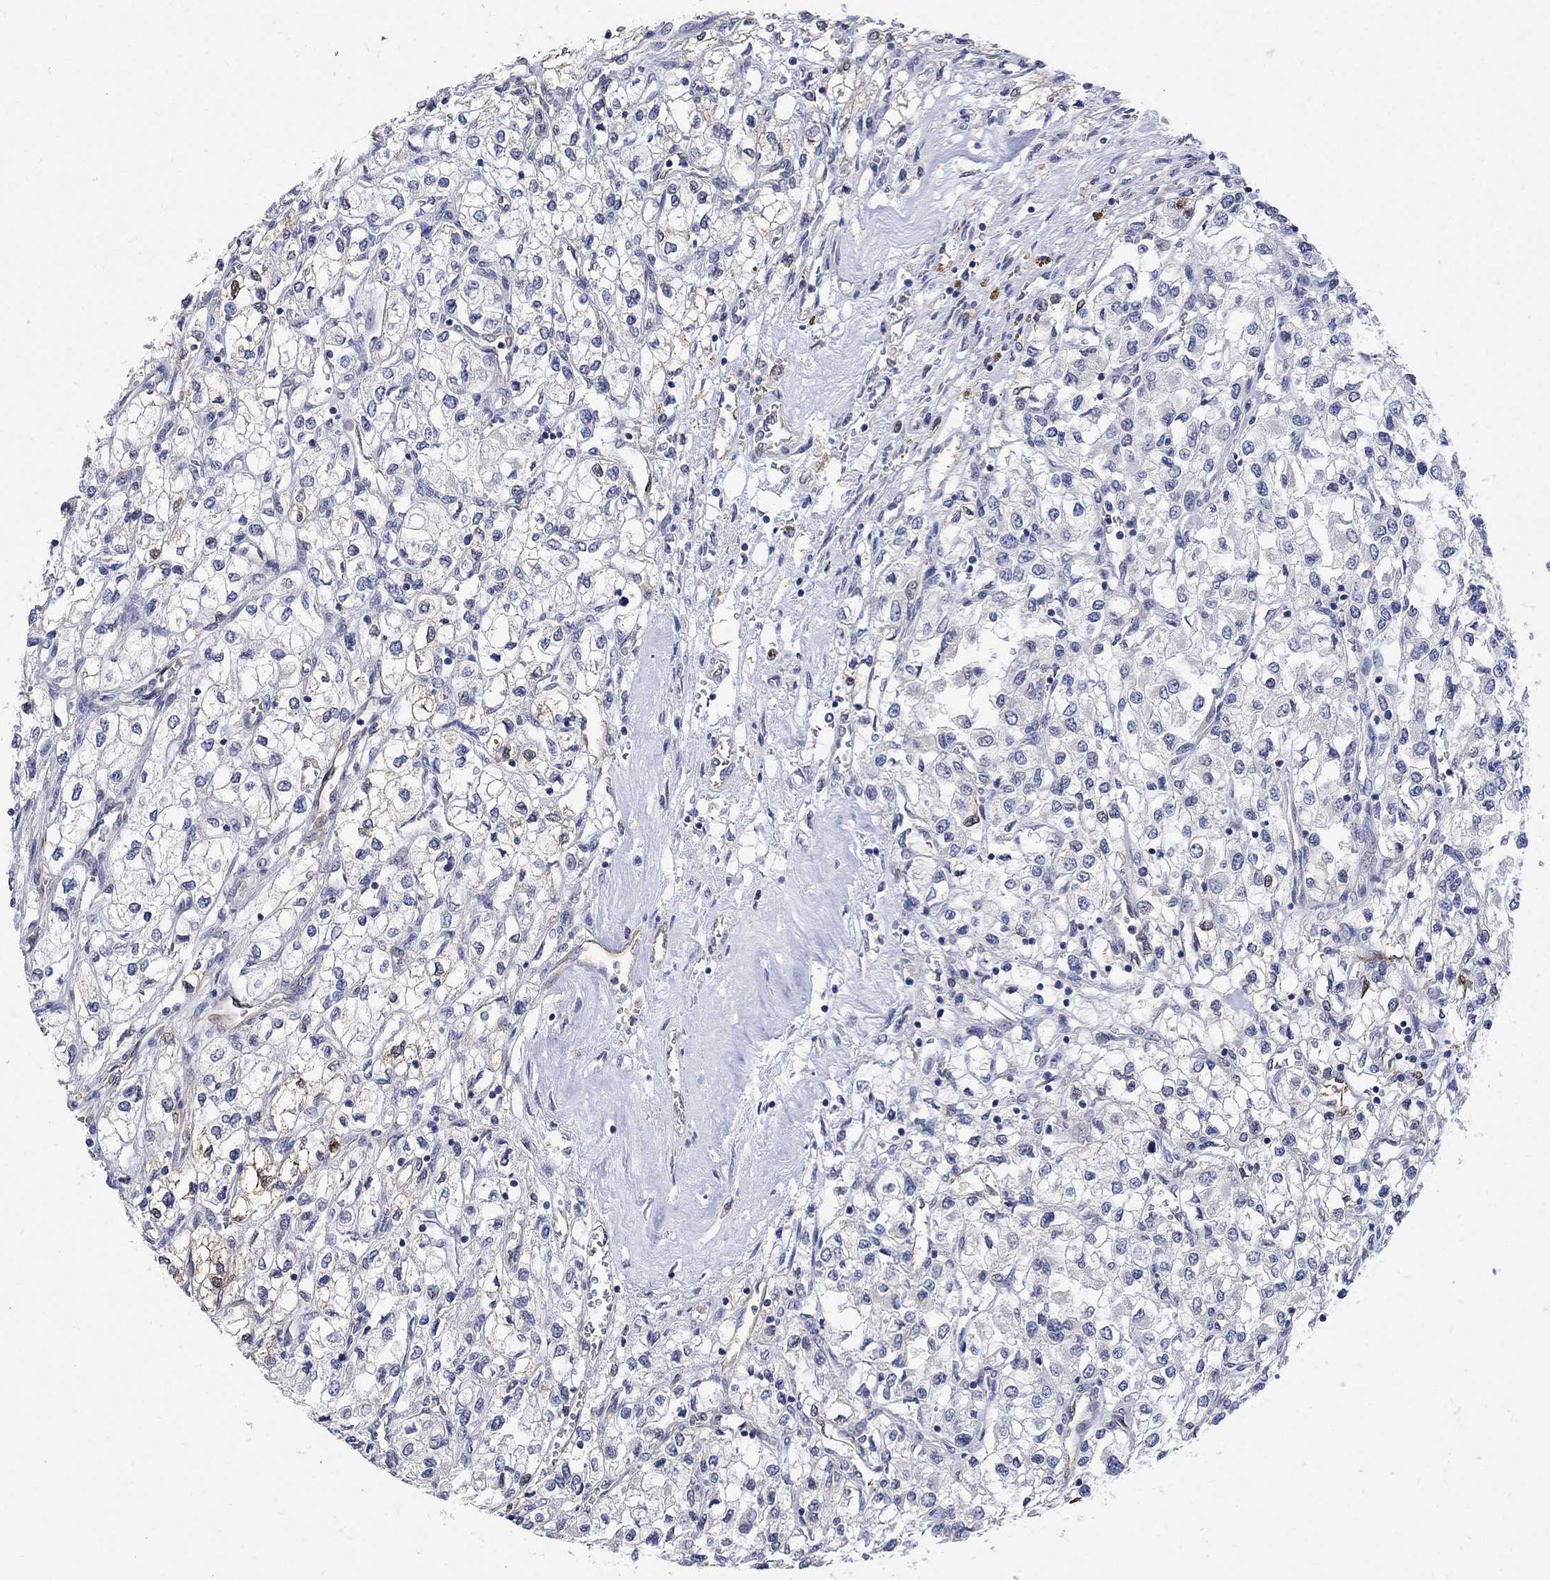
{"staining": {"intensity": "moderate", "quantity": "25%-75%", "location": "cytoplasmic/membranous"}, "tissue": "renal cancer", "cell_type": "Tumor cells", "image_type": "cancer", "snomed": [{"axis": "morphology", "description": "Adenocarcinoma, NOS"}, {"axis": "topography", "description": "Kidney"}], "caption": "Renal cancer (adenocarcinoma) was stained to show a protein in brown. There is medium levels of moderate cytoplasmic/membranous staining in about 25%-75% of tumor cells. (DAB (3,3'-diaminobenzidine) IHC, brown staining for protein, blue staining for nuclei).", "gene": "TGM2", "patient": {"sex": "male", "age": 80}}